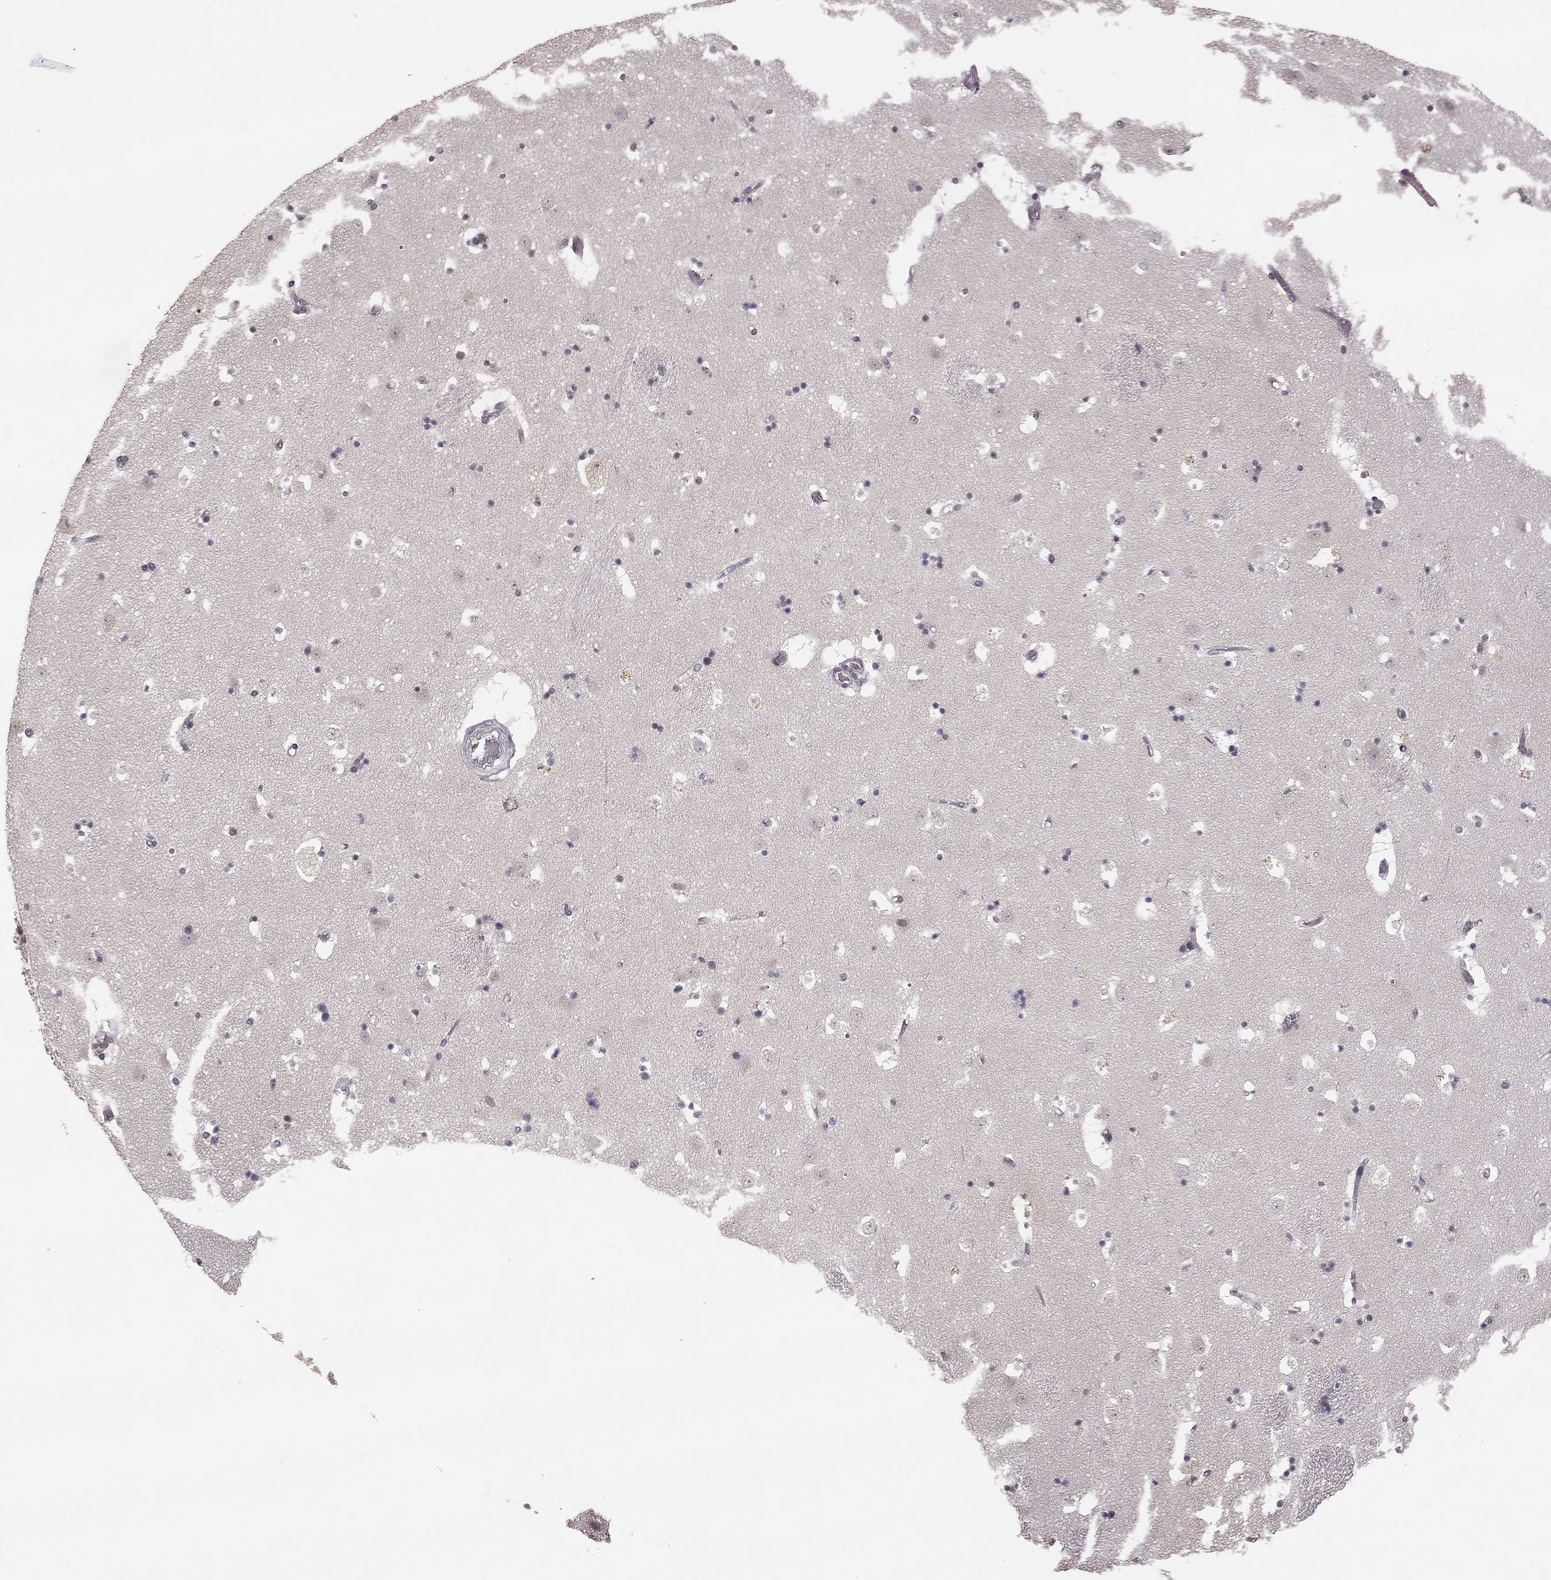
{"staining": {"intensity": "negative", "quantity": "none", "location": "none"}, "tissue": "caudate", "cell_type": "Glial cells", "image_type": "normal", "snomed": [{"axis": "morphology", "description": "Normal tissue, NOS"}, {"axis": "topography", "description": "Lateral ventricle wall"}], "caption": "A micrograph of human caudate is negative for staining in glial cells. Brightfield microscopy of immunohistochemistry (IHC) stained with DAB (brown) and hematoxylin (blue), captured at high magnification.", "gene": "HCN4", "patient": {"sex": "female", "age": 42}}